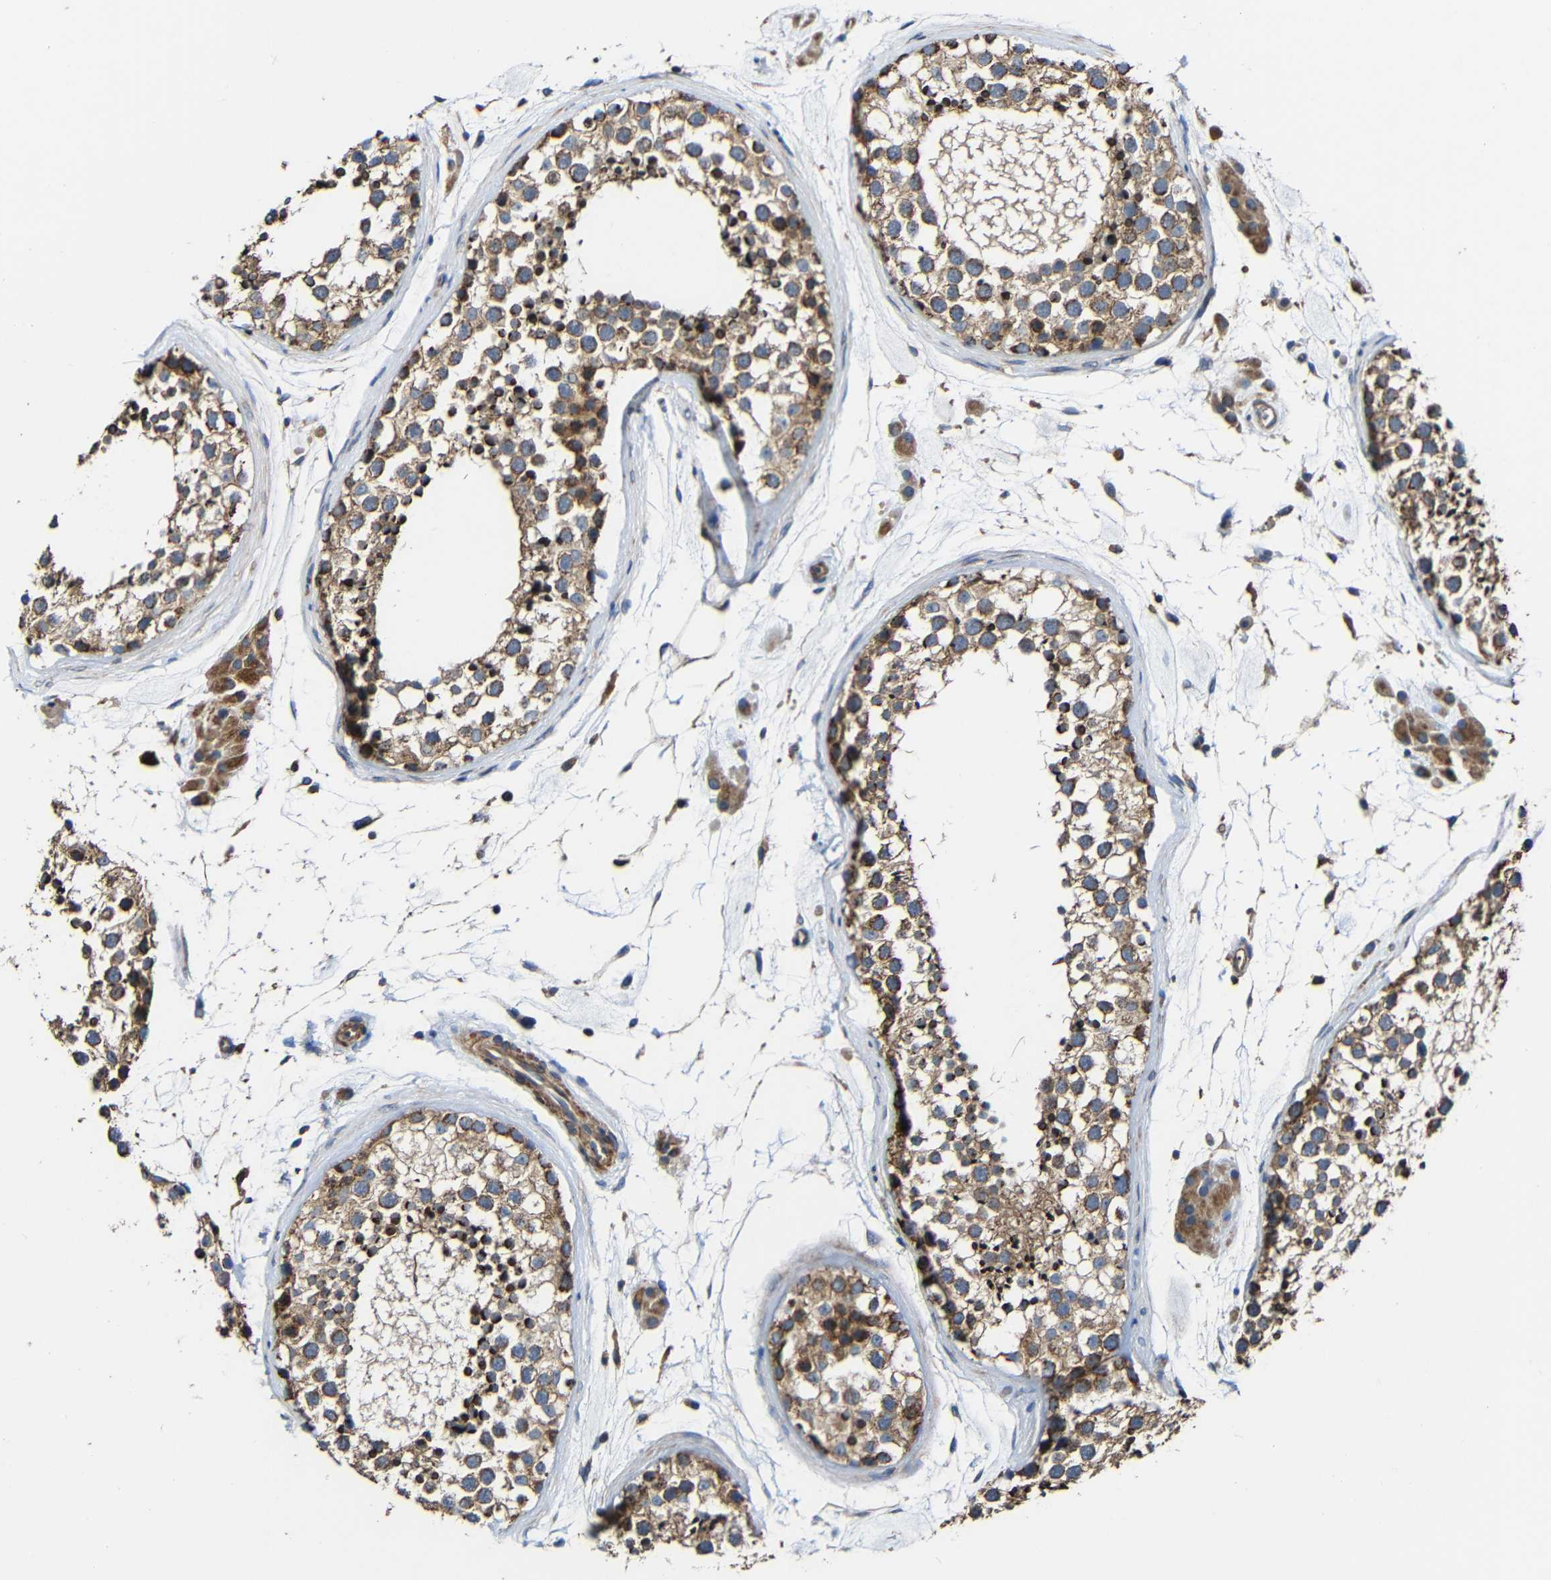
{"staining": {"intensity": "moderate", "quantity": ">75%", "location": "cytoplasmic/membranous"}, "tissue": "testis", "cell_type": "Cells in seminiferous ducts", "image_type": "normal", "snomed": [{"axis": "morphology", "description": "Normal tissue, NOS"}, {"axis": "topography", "description": "Testis"}], "caption": "This photomicrograph exhibits immunohistochemistry (IHC) staining of benign testis, with medium moderate cytoplasmic/membranous staining in about >75% of cells in seminiferous ducts.", "gene": "RHOT2", "patient": {"sex": "male", "age": 46}}